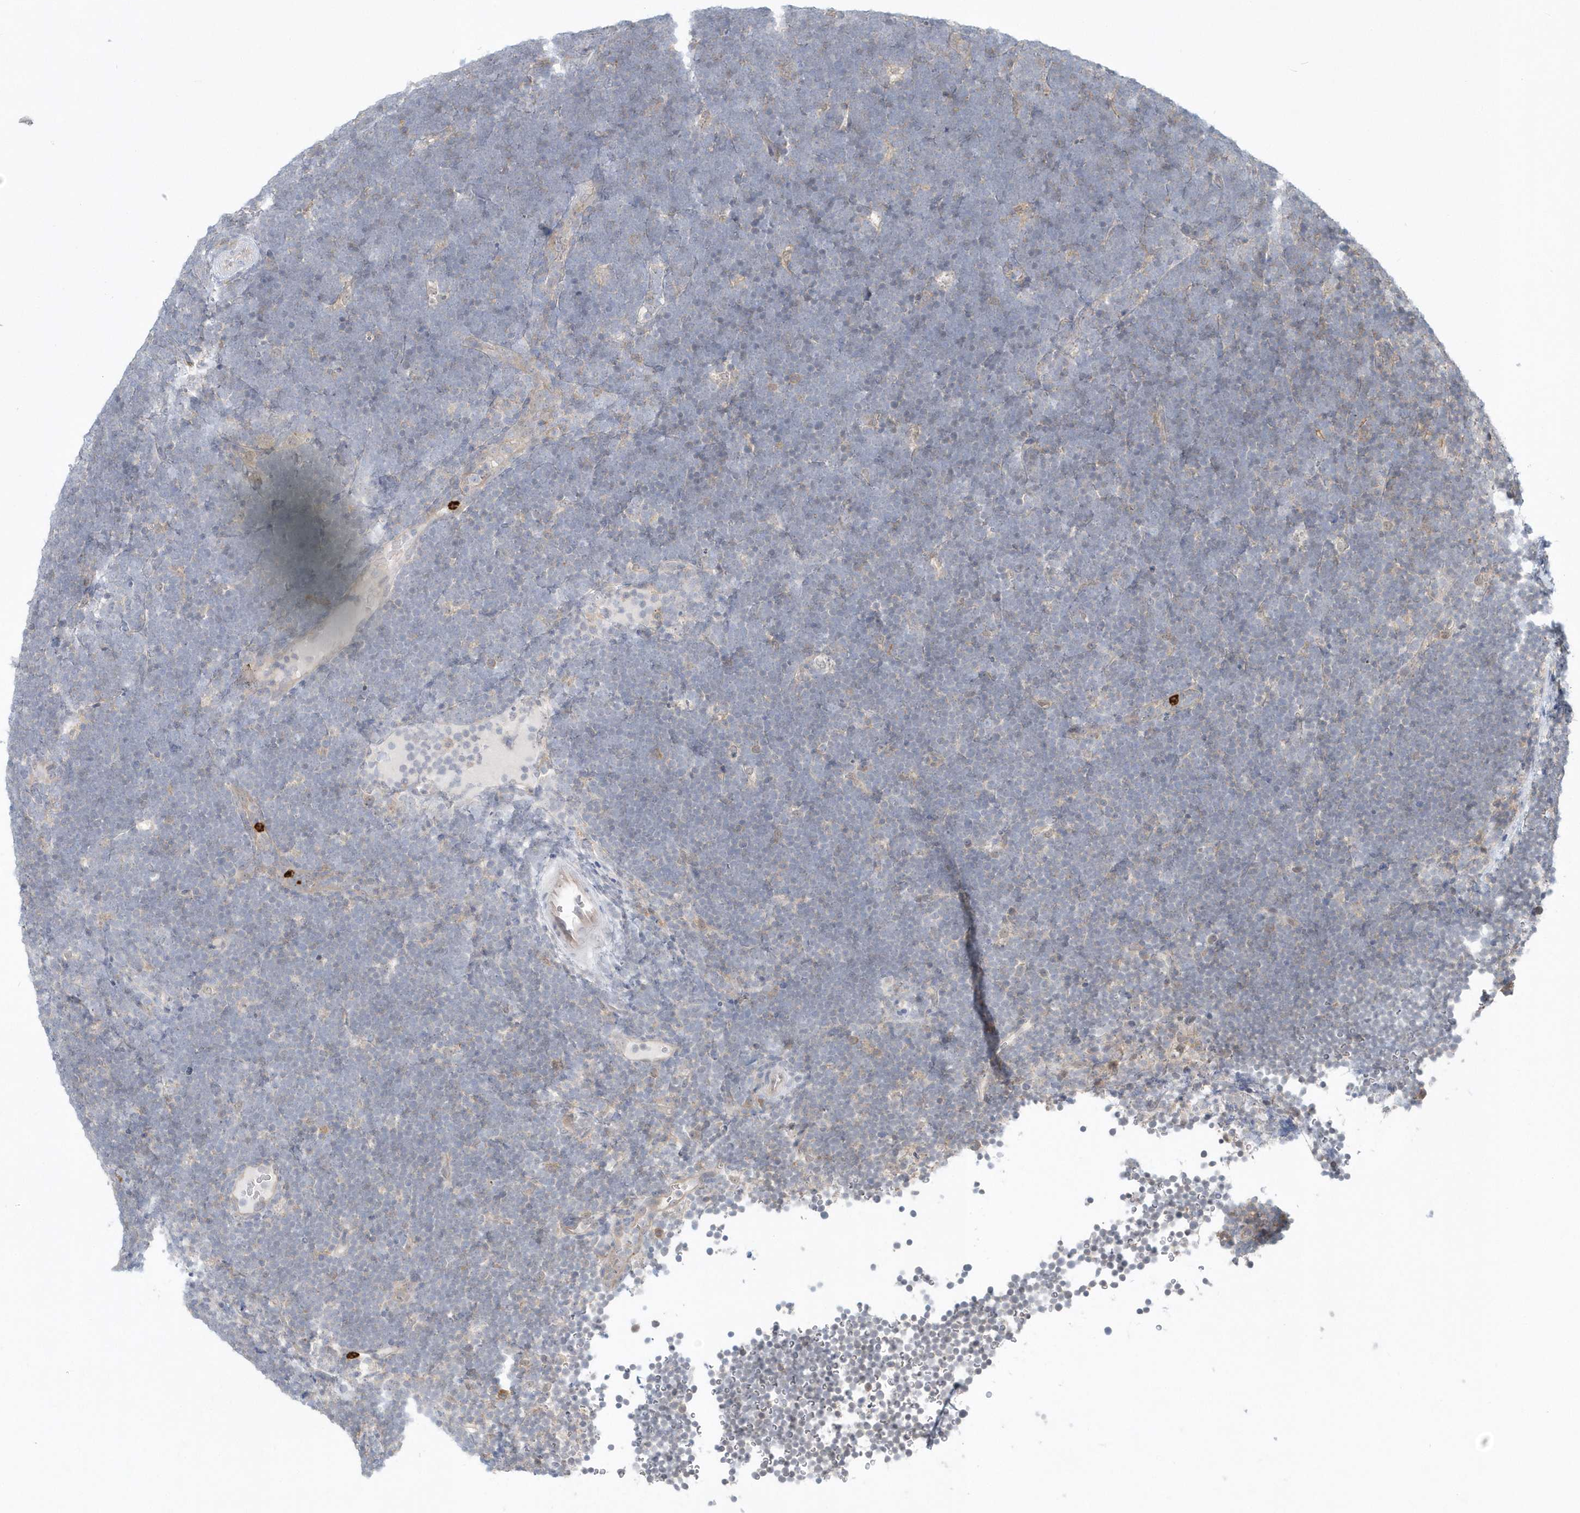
{"staining": {"intensity": "weak", "quantity": "<25%", "location": "cytoplasmic/membranous"}, "tissue": "lymphoma", "cell_type": "Tumor cells", "image_type": "cancer", "snomed": [{"axis": "morphology", "description": "Malignant lymphoma, non-Hodgkin's type, High grade"}, {"axis": "topography", "description": "Lymph node"}], "caption": "Protein analysis of lymphoma demonstrates no significant expression in tumor cells.", "gene": "RNF7", "patient": {"sex": "male", "age": 13}}